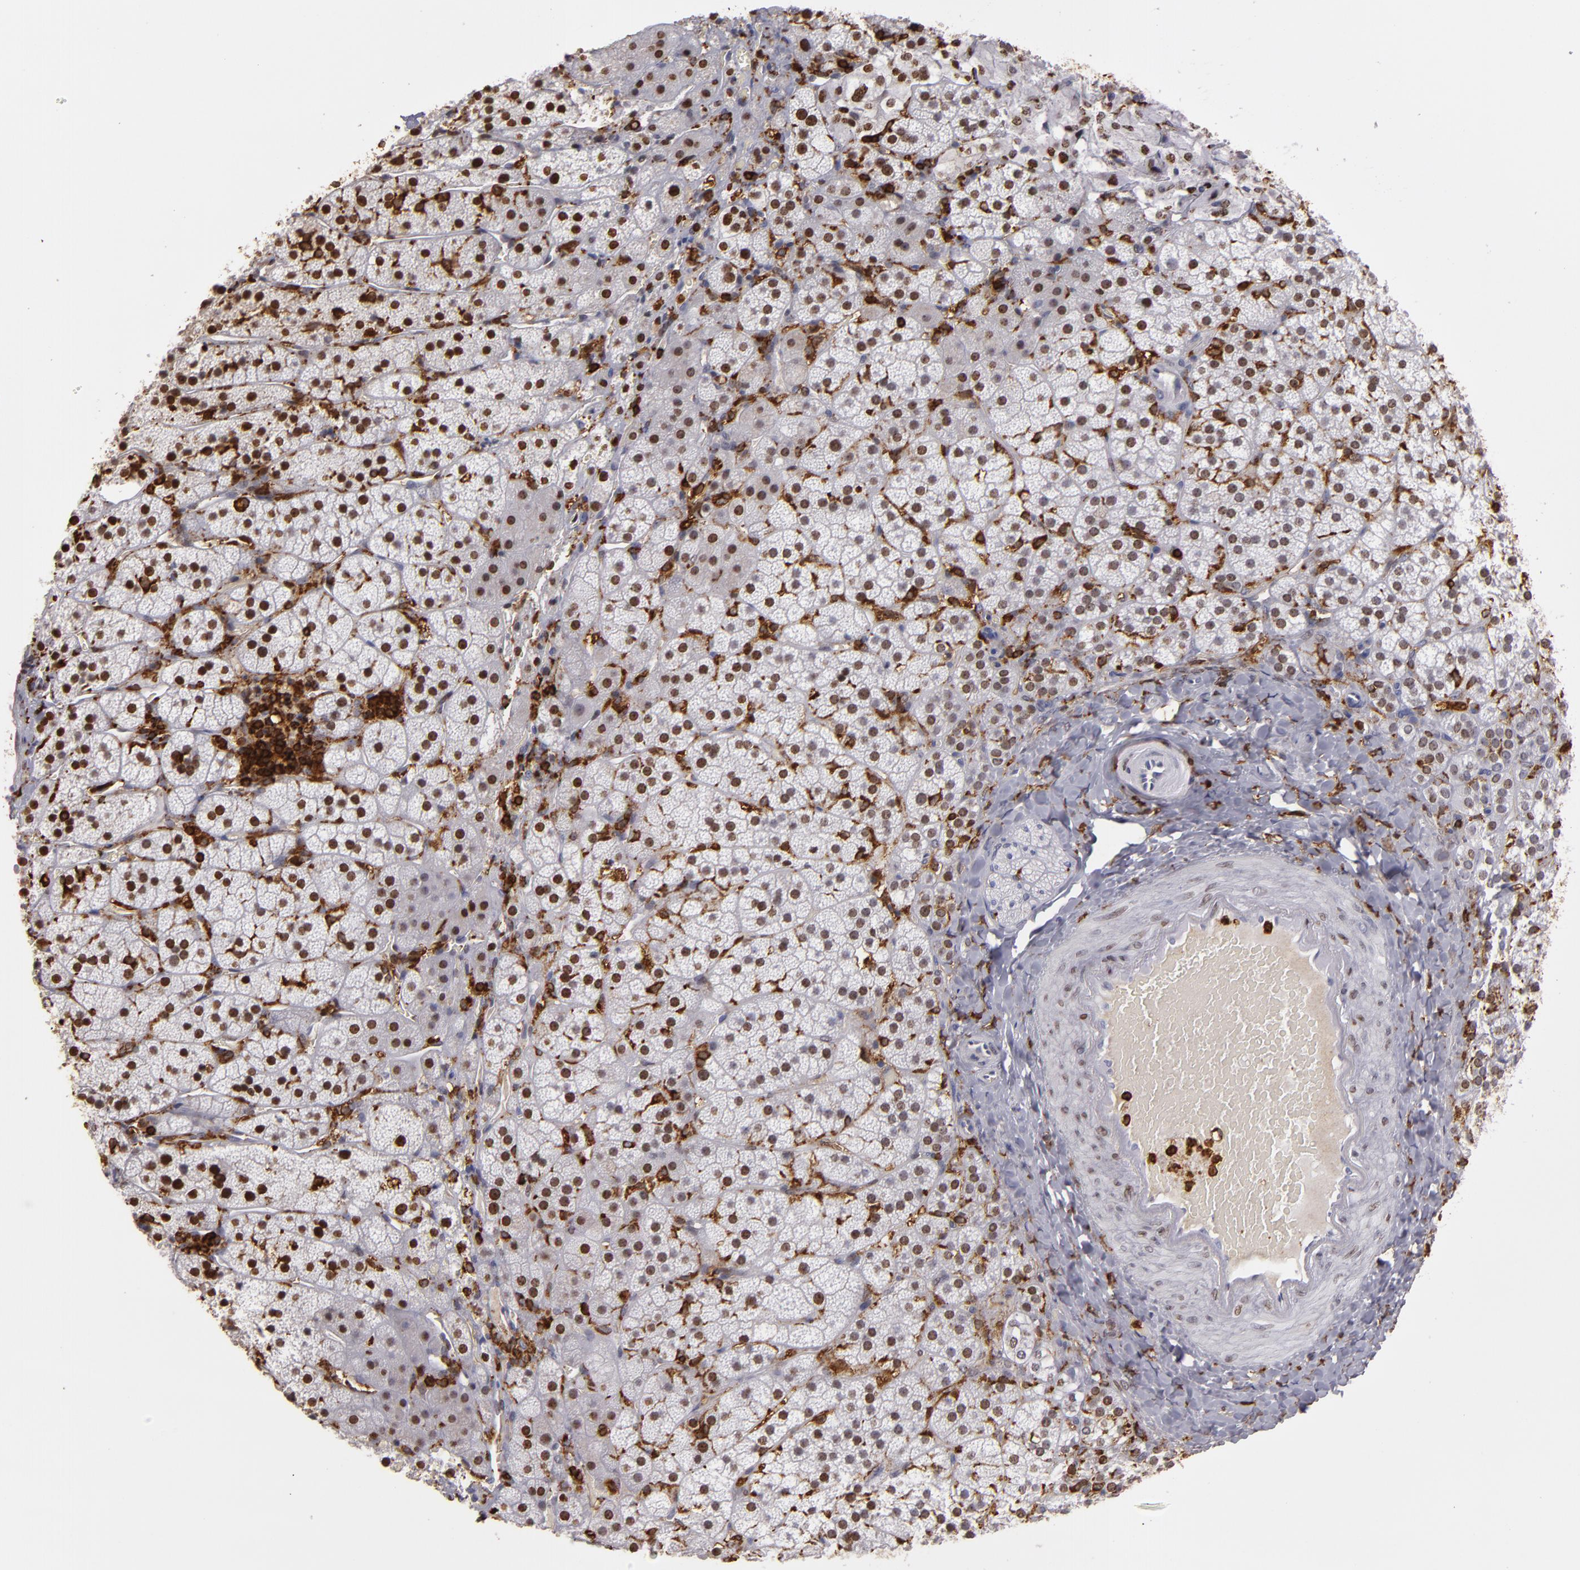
{"staining": {"intensity": "moderate", "quantity": "25%-75%", "location": "nuclear"}, "tissue": "adrenal gland", "cell_type": "Glandular cells", "image_type": "normal", "snomed": [{"axis": "morphology", "description": "Normal tissue, NOS"}, {"axis": "topography", "description": "Adrenal gland"}], "caption": "IHC micrograph of unremarkable adrenal gland stained for a protein (brown), which displays medium levels of moderate nuclear positivity in about 25%-75% of glandular cells.", "gene": "WAS", "patient": {"sex": "female", "age": 44}}